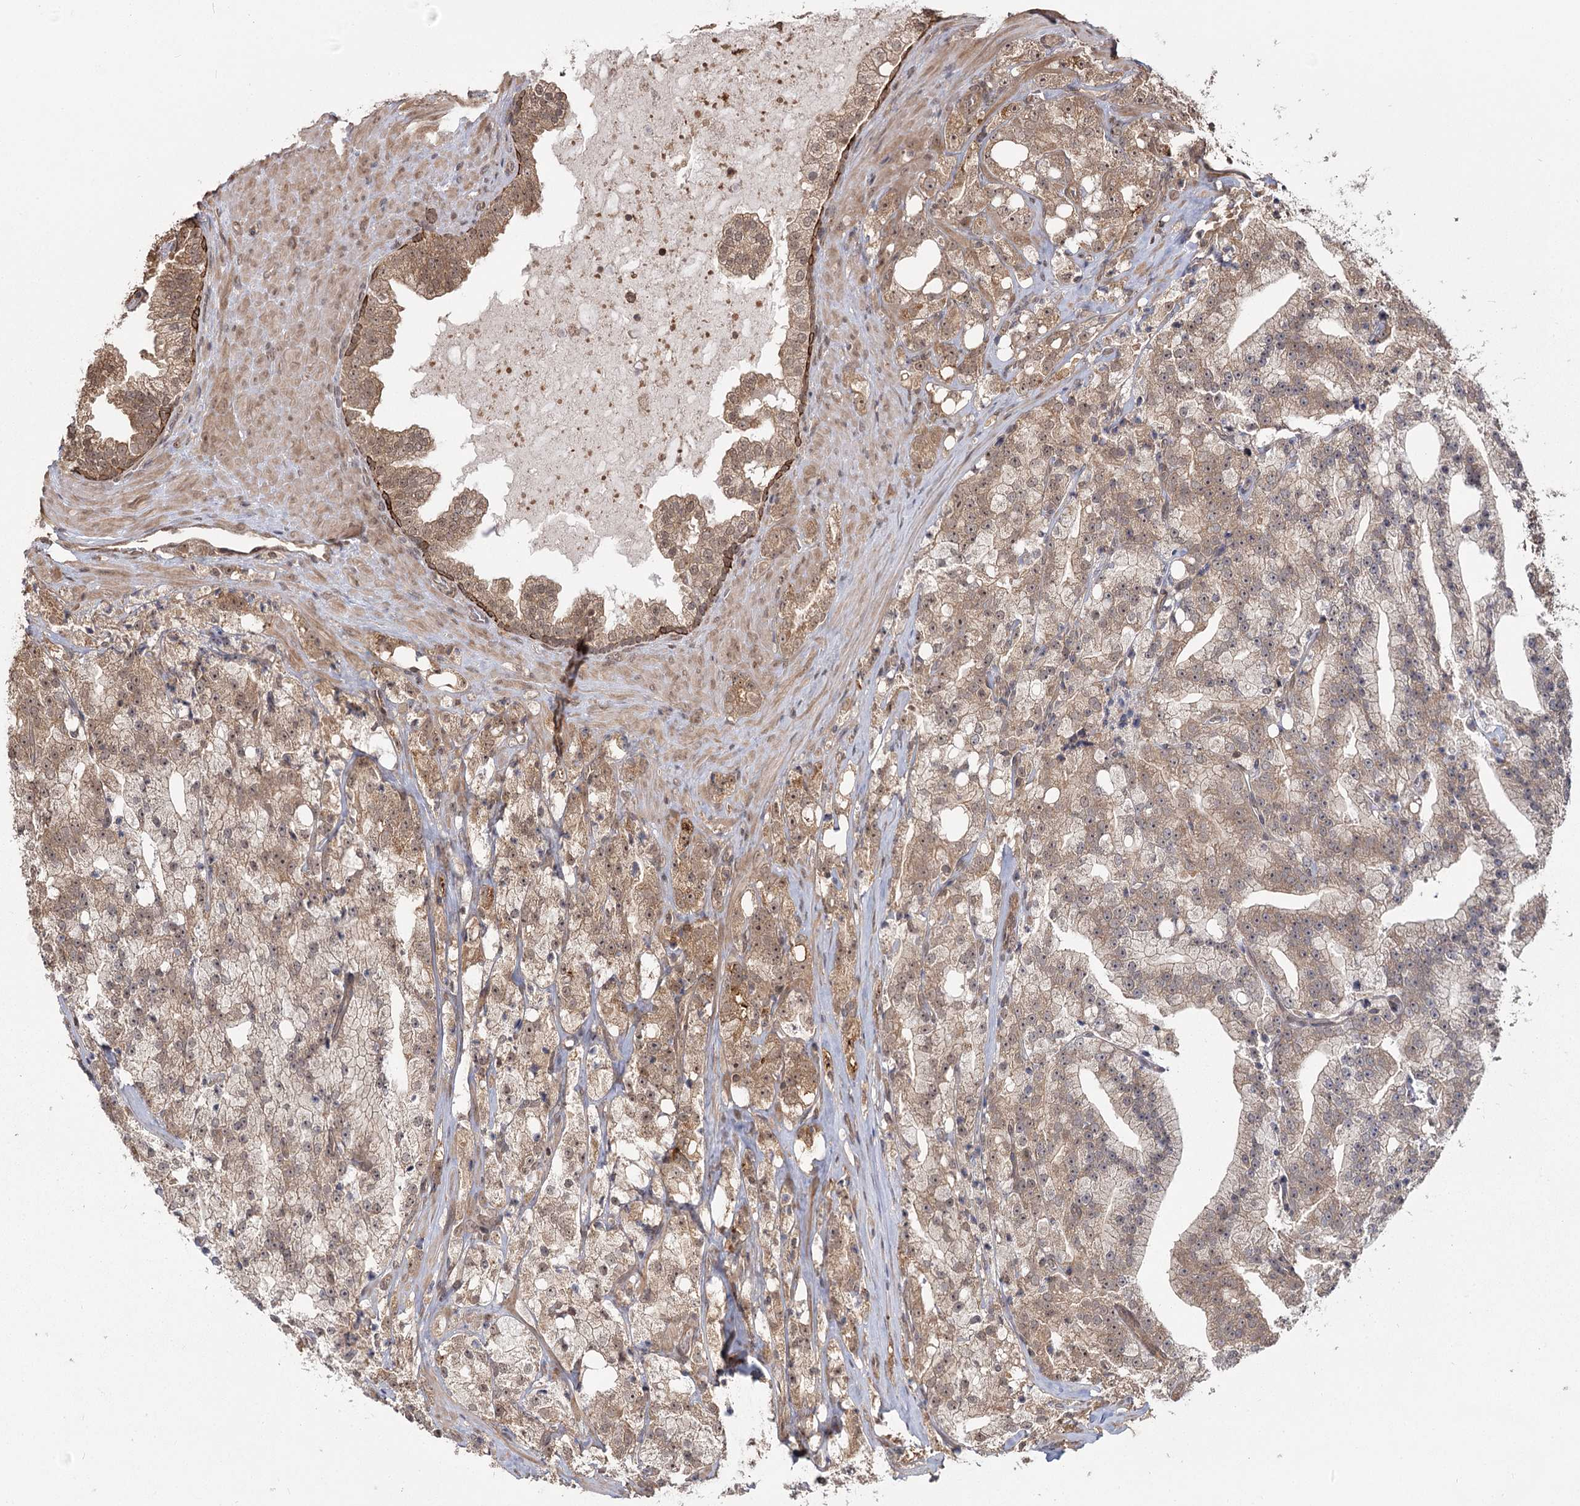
{"staining": {"intensity": "moderate", "quantity": ">75%", "location": "cytoplasmic/membranous,nuclear"}, "tissue": "prostate cancer", "cell_type": "Tumor cells", "image_type": "cancer", "snomed": [{"axis": "morphology", "description": "Adenocarcinoma, High grade"}, {"axis": "topography", "description": "Prostate"}], "caption": "This image reveals immunohistochemistry (IHC) staining of human high-grade adenocarcinoma (prostate), with medium moderate cytoplasmic/membranous and nuclear positivity in approximately >75% of tumor cells.", "gene": "R3HDM2", "patient": {"sex": "male", "age": 64}}